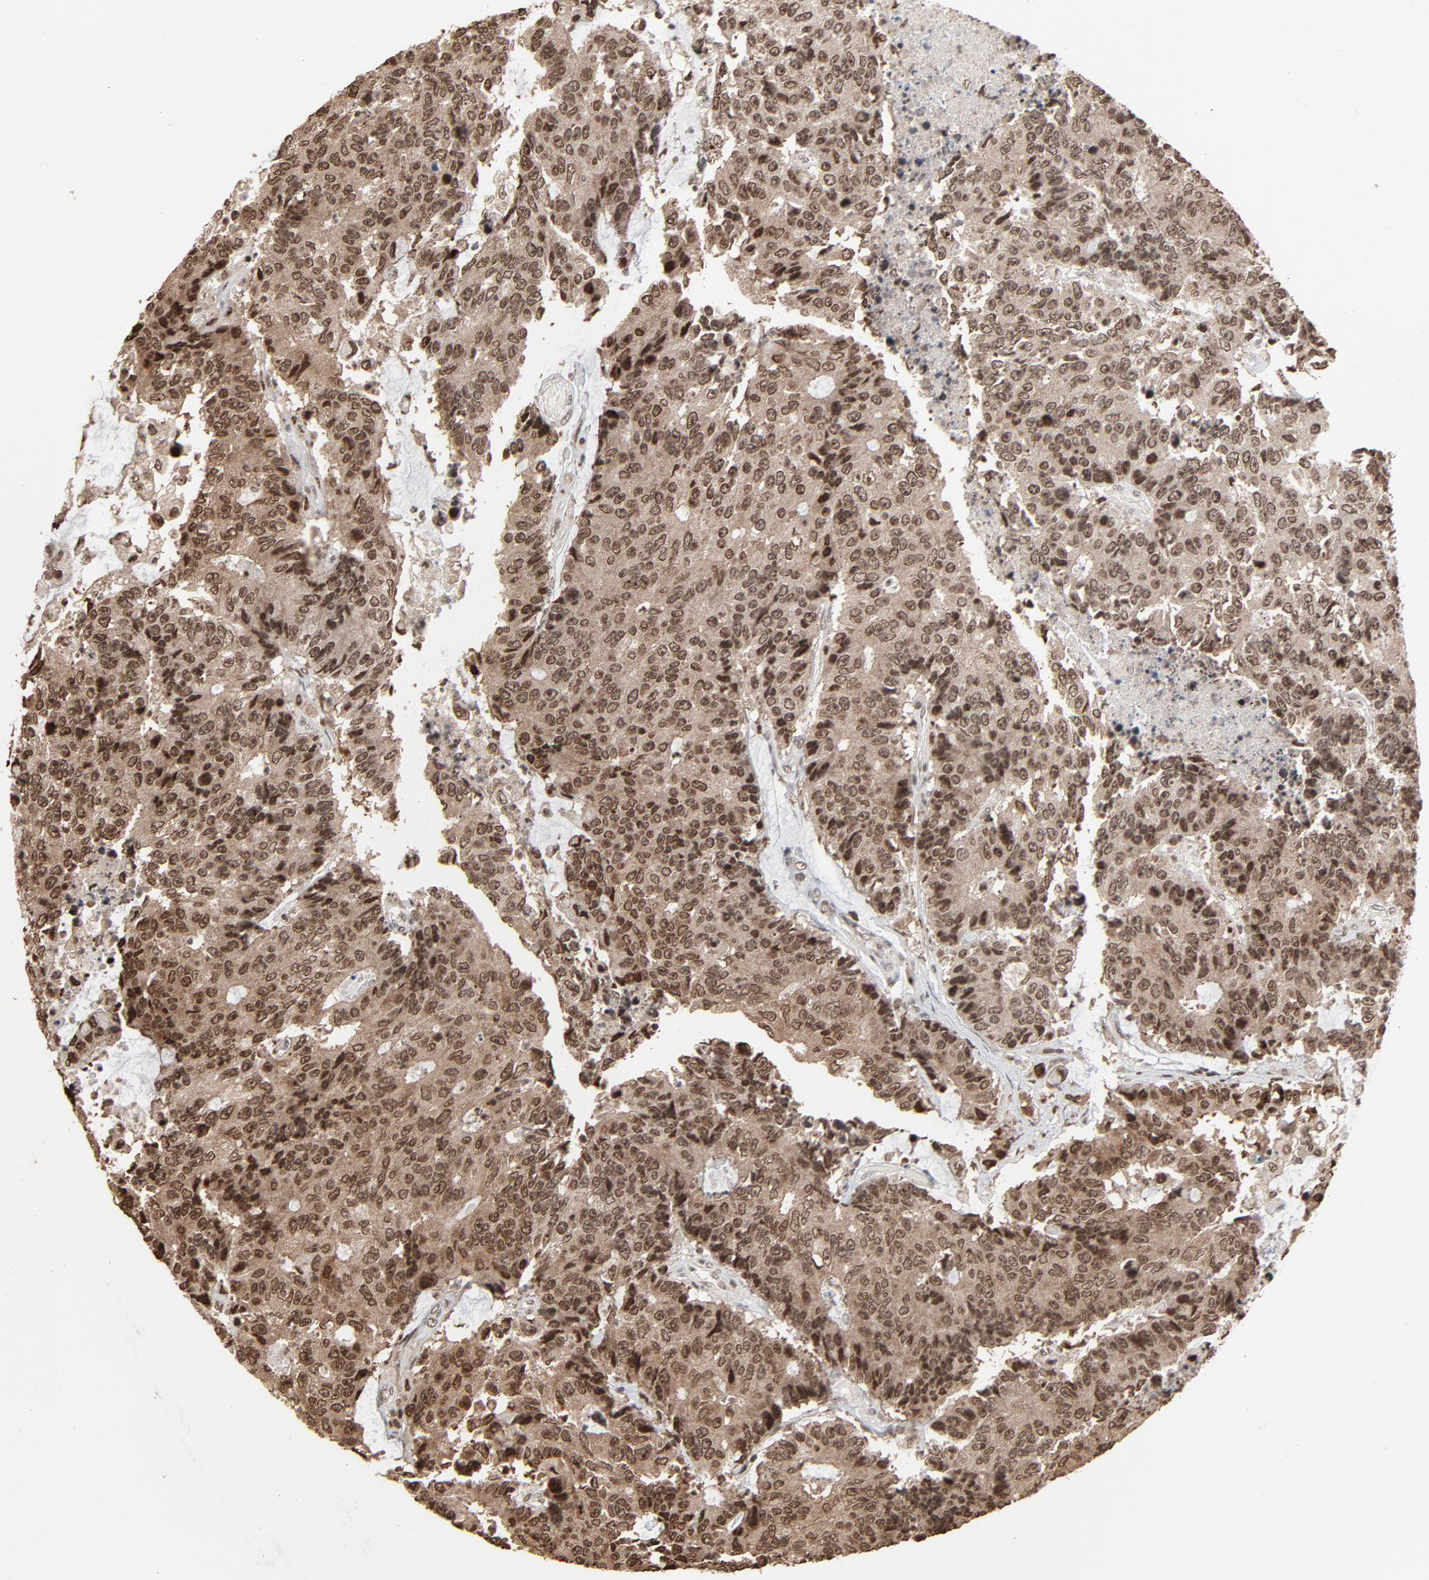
{"staining": {"intensity": "strong", "quantity": ">75%", "location": "cytoplasmic/membranous,nuclear"}, "tissue": "colorectal cancer", "cell_type": "Tumor cells", "image_type": "cancer", "snomed": [{"axis": "morphology", "description": "Adenocarcinoma, NOS"}, {"axis": "topography", "description": "Colon"}], "caption": "Human colorectal cancer (adenocarcinoma) stained with a brown dye displays strong cytoplasmic/membranous and nuclear positive staining in approximately >75% of tumor cells.", "gene": "RPS6KA3", "patient": {"sex": "female", "age": 86}}